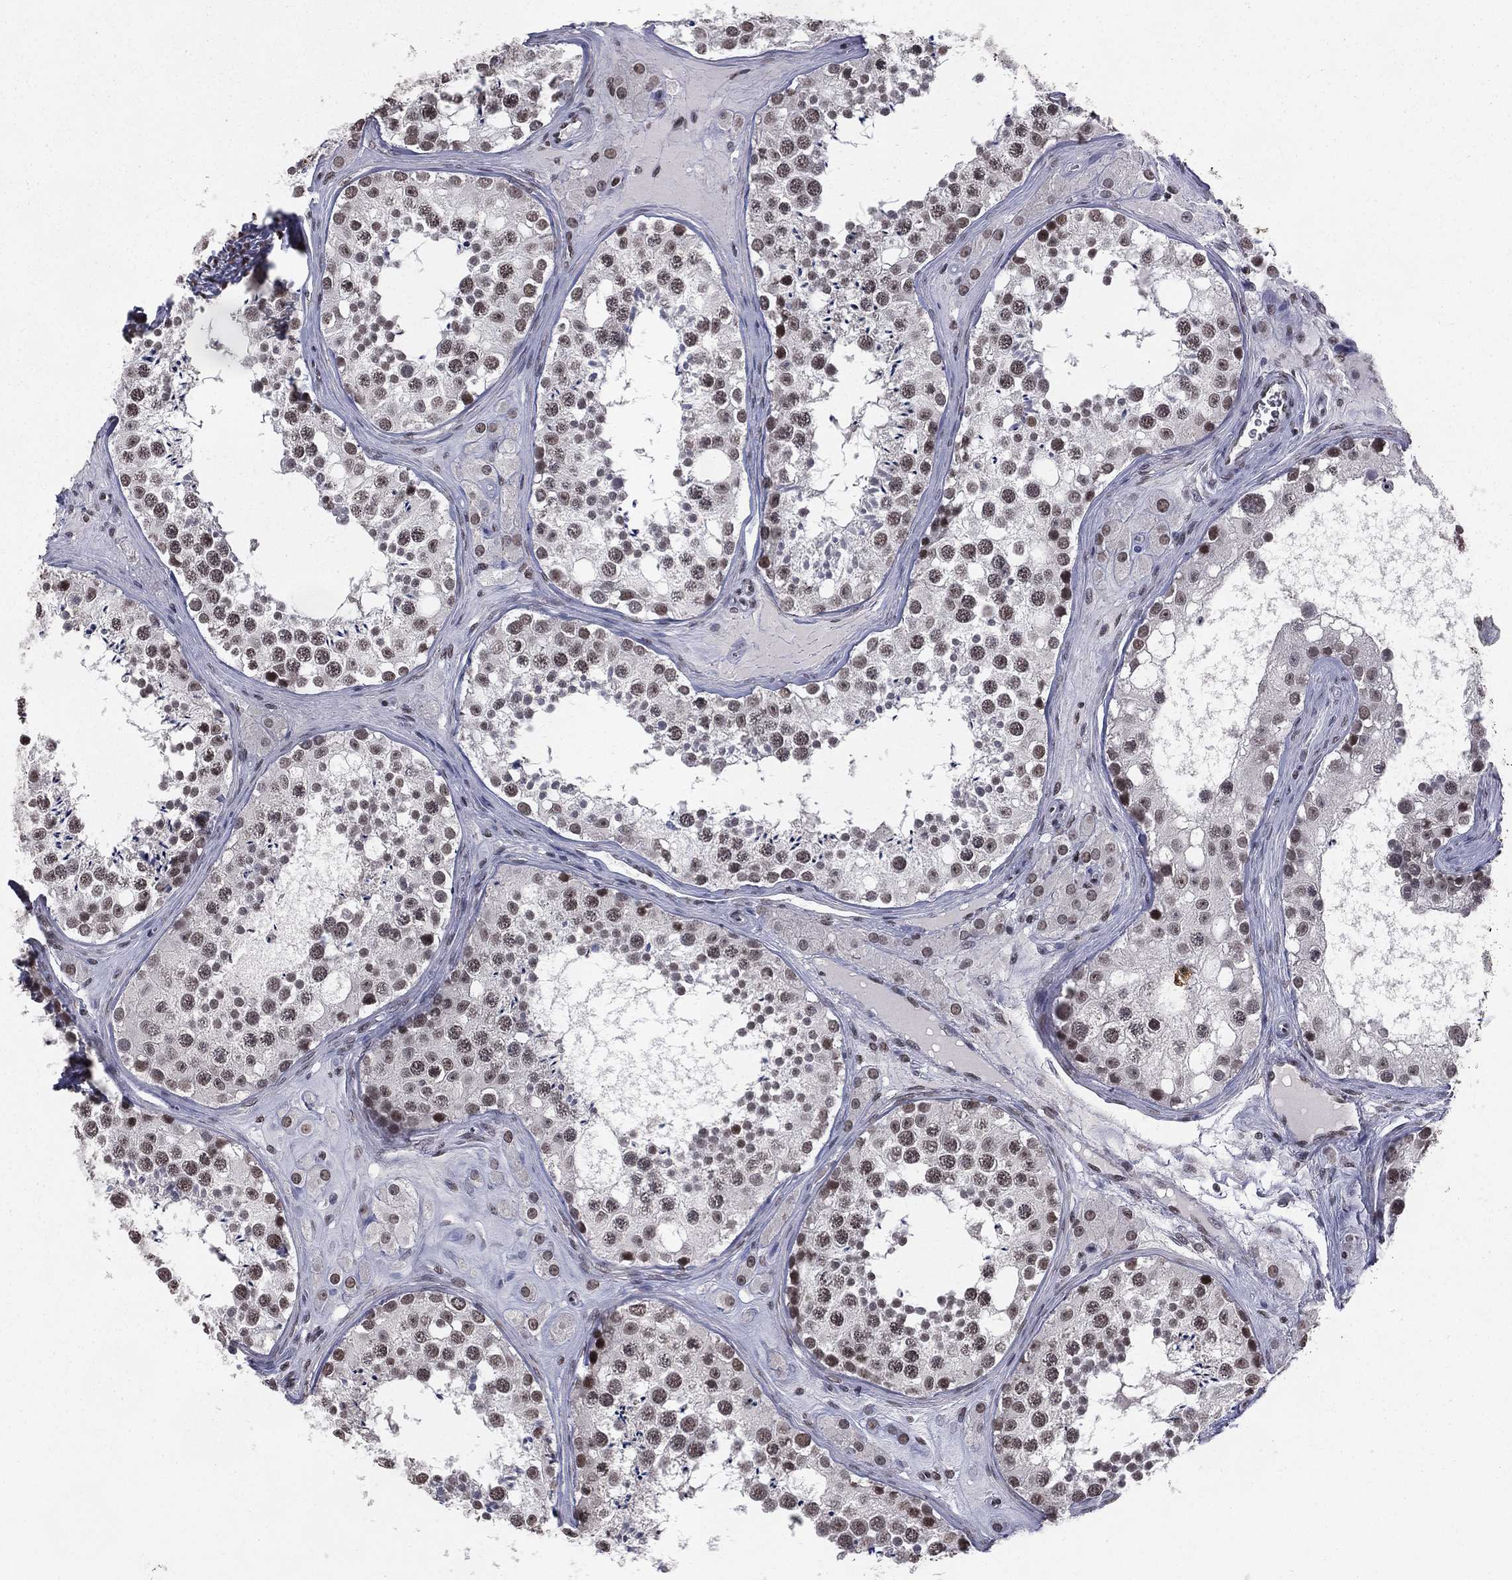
{"staining": {"intensity": "strong", "quantity": "25%-75%", "location": "nuclear"}, "tissue": "testis", "cell_type": "Cells in seminiferous ducts", "image_type": "normal", "snomed": [{"axis": "morphology", "description": "Normal tissue, NOS"}, {"axis": "topography", "description": "Testis"}], "caption": "Immunohistochemical staining of unremarkable human testis exhibits 25%-75% levels of strong nuclear protein expression in approximately 25%-75% of cells in seminiferous ducts.", "gene": "RFX7", "patient": {"sex": "male", "age": 31}}